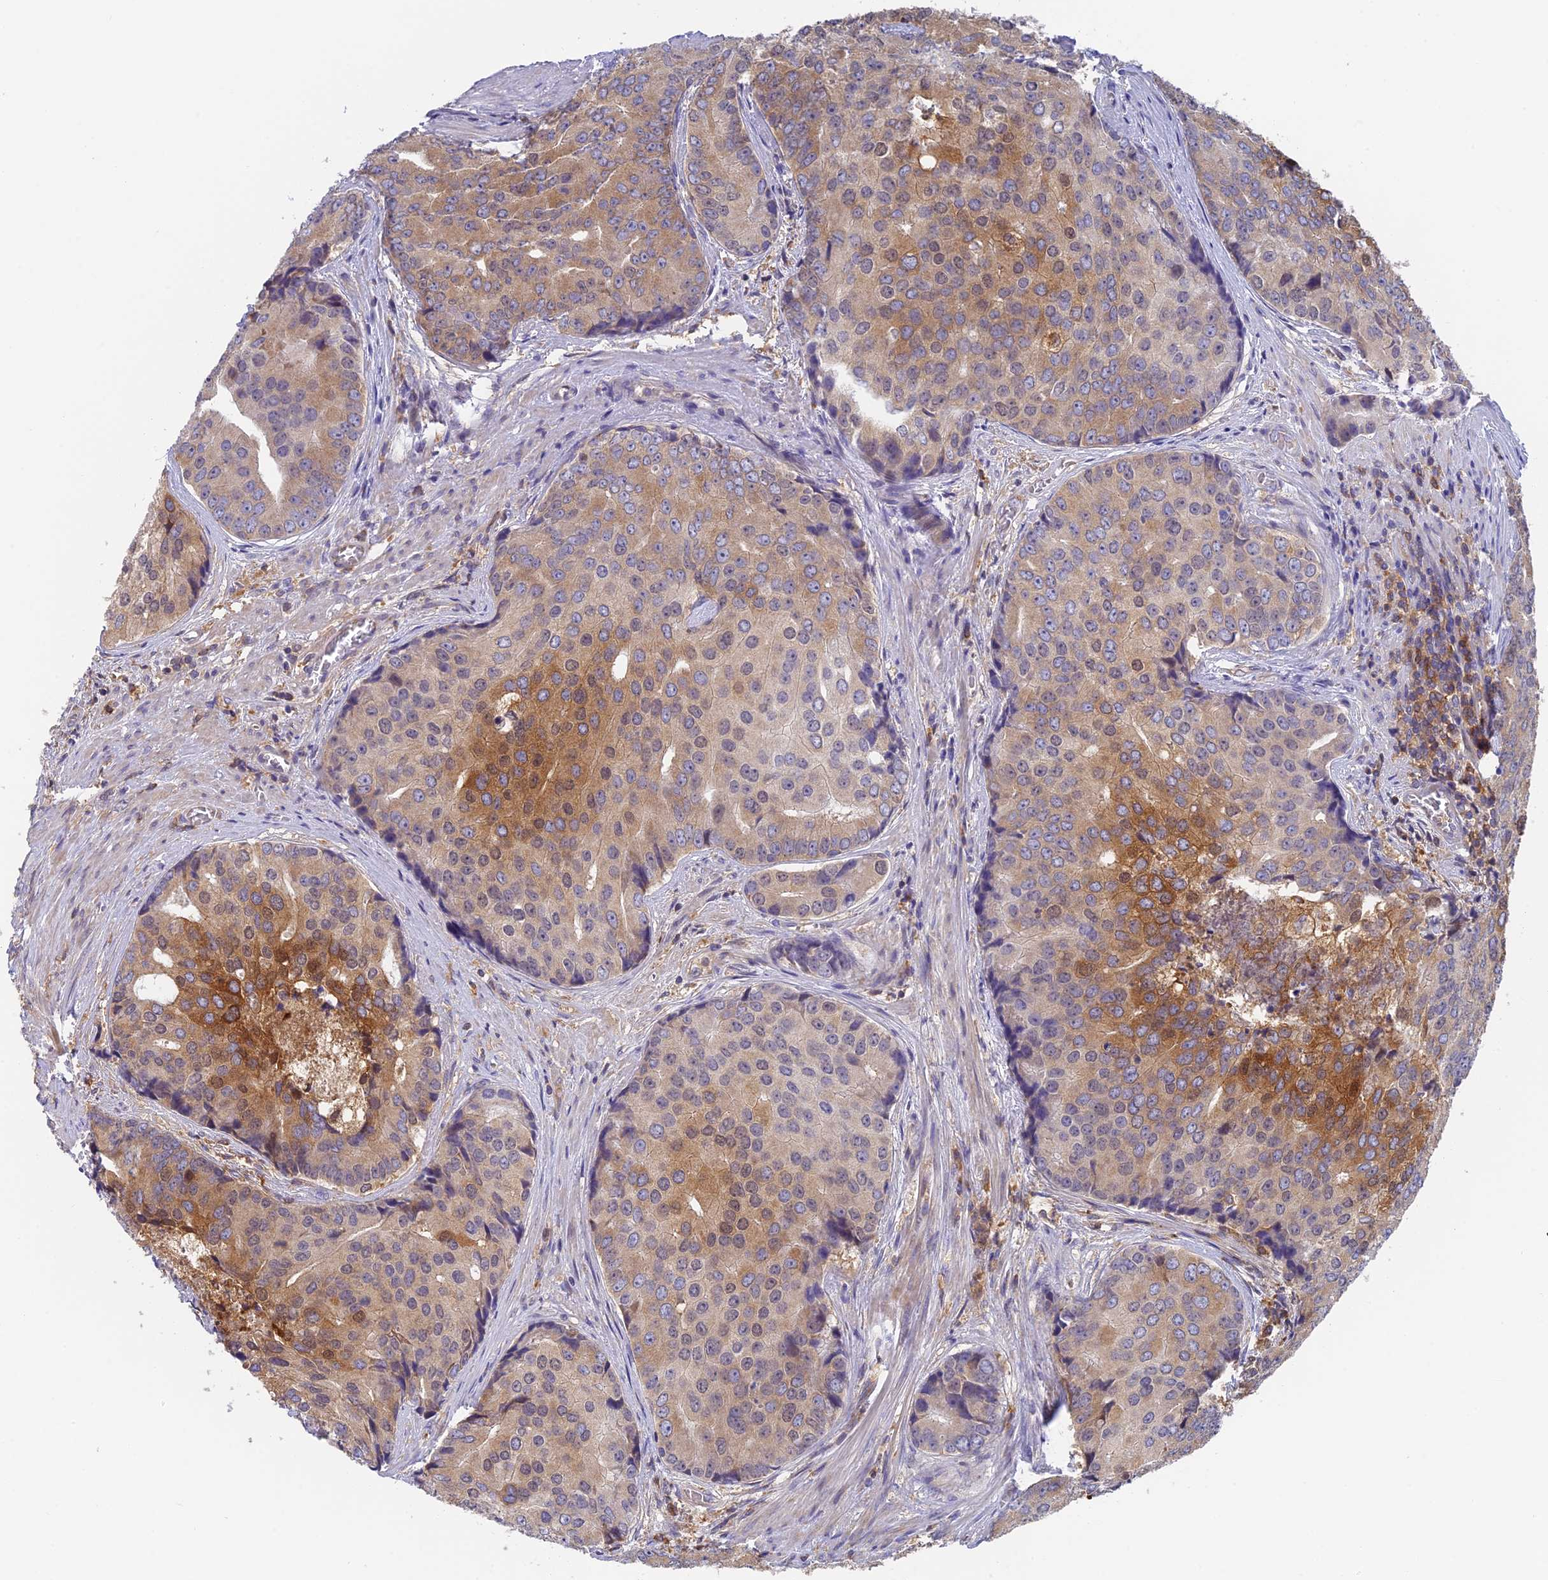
{"staining": {"intensity": "moderate", "quantity": "25%-75%", "location": "cytoplasmic/membranous"}, "tissue": "prostate cancer", "cell_type": "Tumor cells", "image_type": "cancer", "snomed": [{"axis": "morphology", "description": "Adenocarcinoma, High grade"}, {"axis": "topography", "description": "Prostate"}], "caption": "IHC histopathology image of prostate high-grade adenocarcinoma stained for a protein (brown), which reveals medium levels of moderate cytoplasmic/membranous expression in approximately 25%-75% of tumor cells.", "gene": "IPO5", "patient": {"sex": "male", "age": 62}}